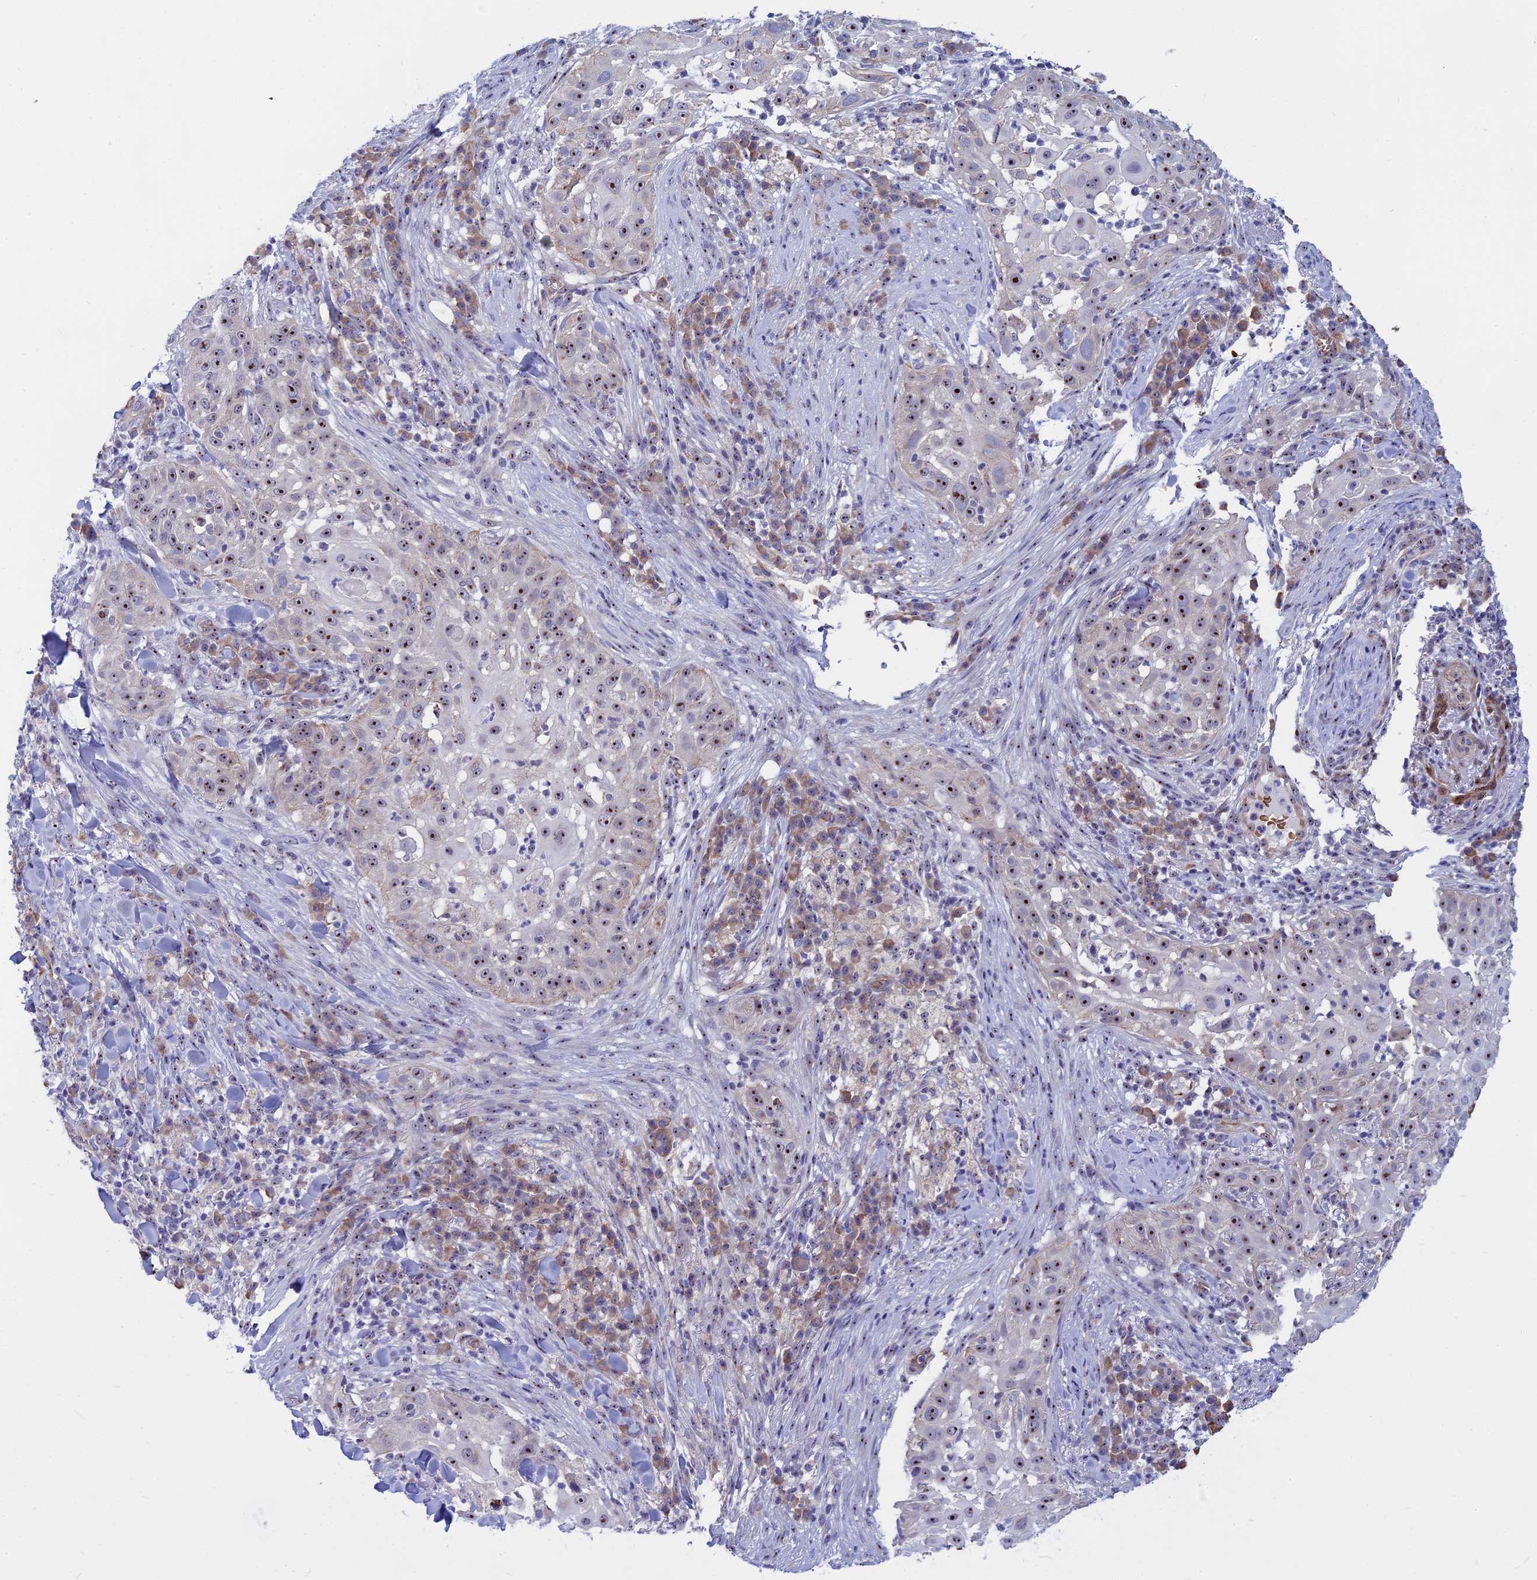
{"staining": {"intensity": "moderate", "quantity": "25%-75%", "location": "nuclear"}, "tissue": "skin cancer", "cell_type": "Tumor cells", "image_type": "cancer", "snomed": [{"axis": "morphology", "description": "Squamous cell carcinoma, NOS"}, {"axis": "topography", "description": "Skin"}], "caption": "Squamous cell carcinoma (skin) stained with DAB (3,3'-diaminobenzidine) IHC demonstrates medium levels of moderate nuclear expression in about 25%-75% of tumor cells.", "gene": "DBNDD1", "patient": {"sex": "female", "age": 44}}